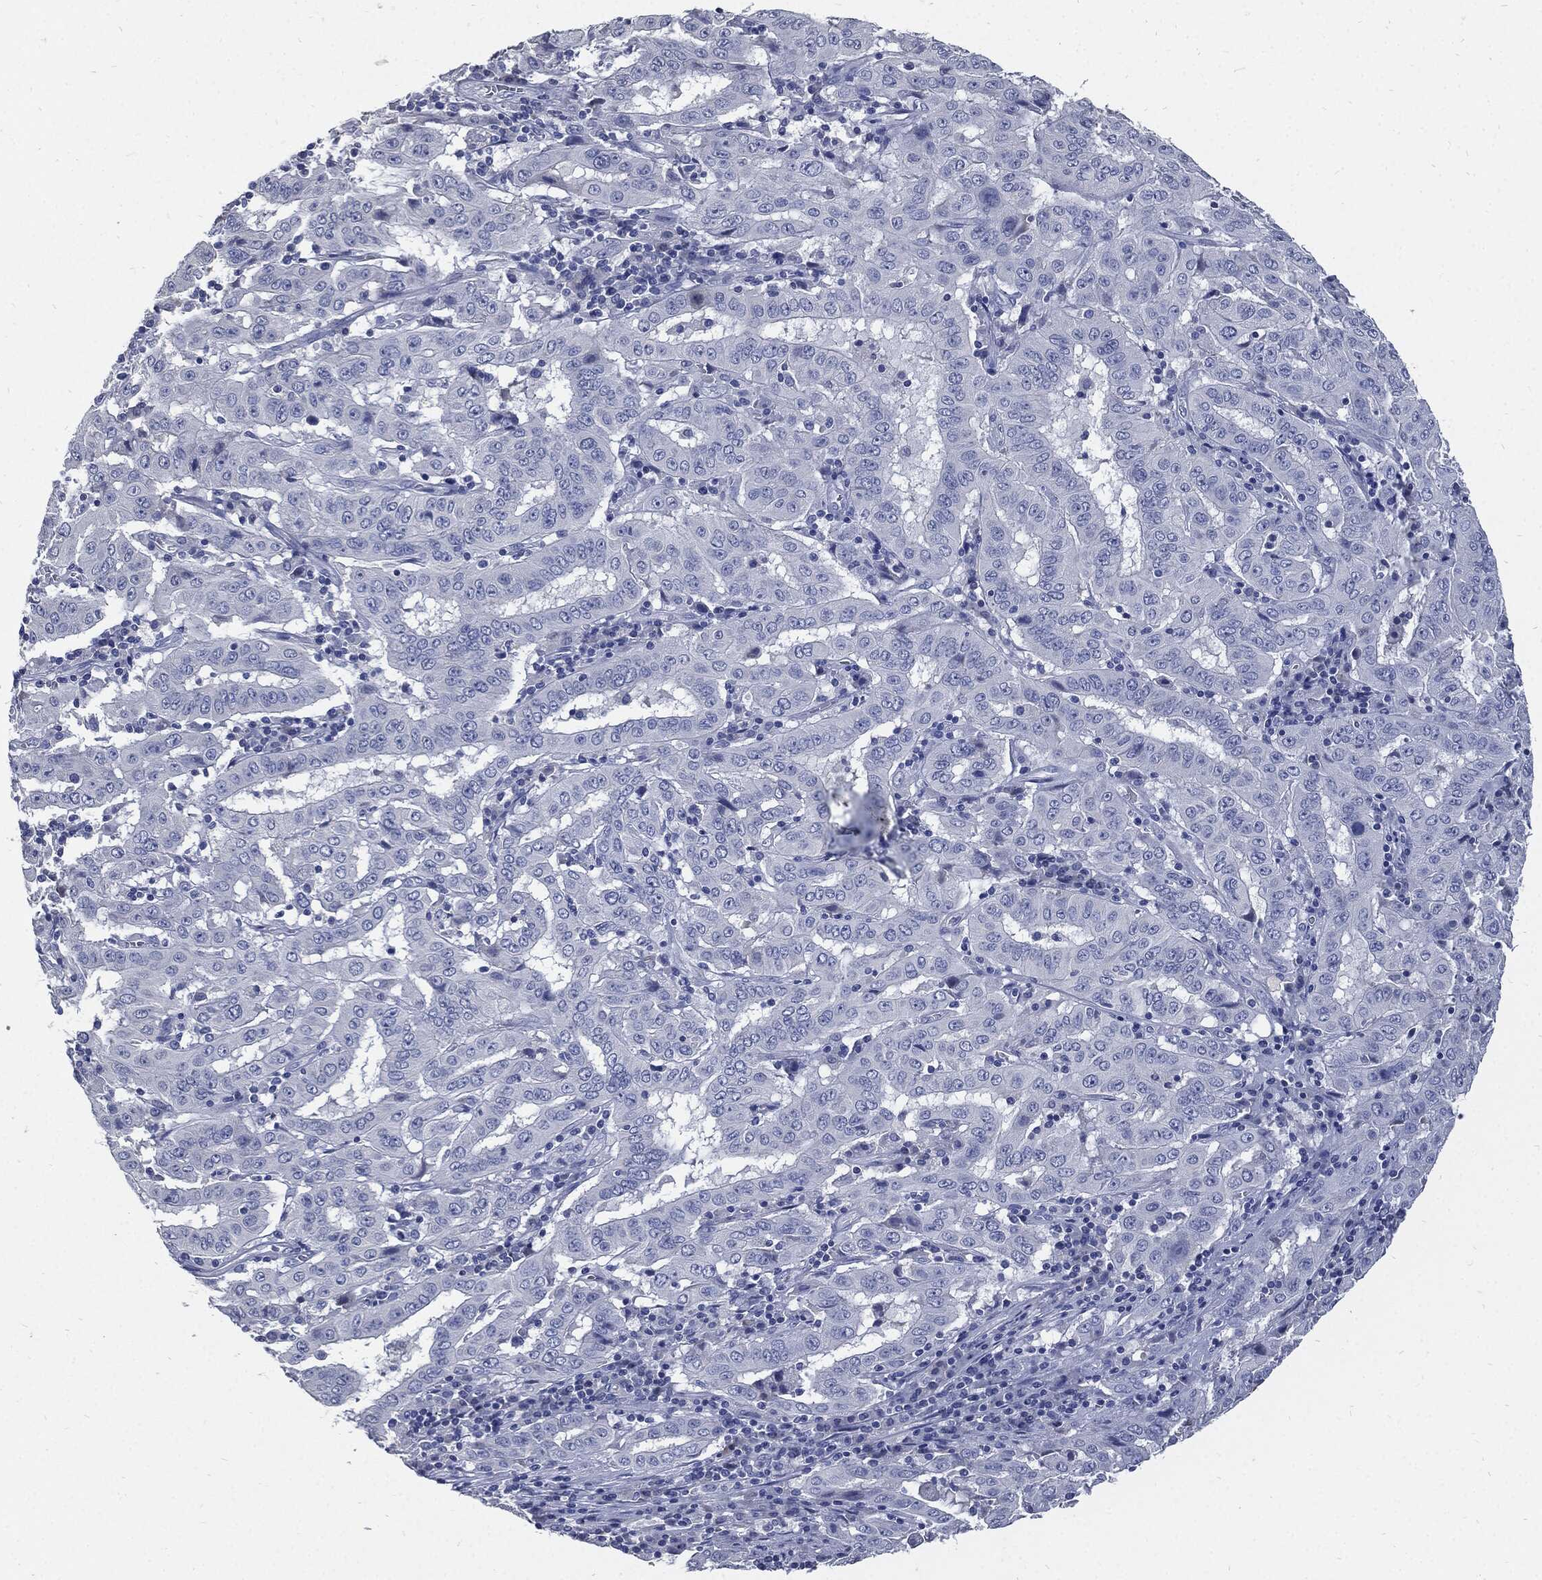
{"staining": {"intensity": "negative", "quantity": "none", "location": "none"}, "tissue": "pancreatic cancer", "cell_type": "Tumor cells", "image_type": "cancer", "snomed": [{"axis": "morphology", "description": "Adenocarcinoma, NOS"}, {"axis": "topography", "description": "Pancreas"}], "caption": "This photomicrograph is of adenocarcinoma (pancreatic) stained with immunohistochemistry to label a protein in brown with the nuclei are counter-stained blue. There is no staining in tumor cells.", "gene": "CPE", "patient": {"sex": "male", "age": 63}}